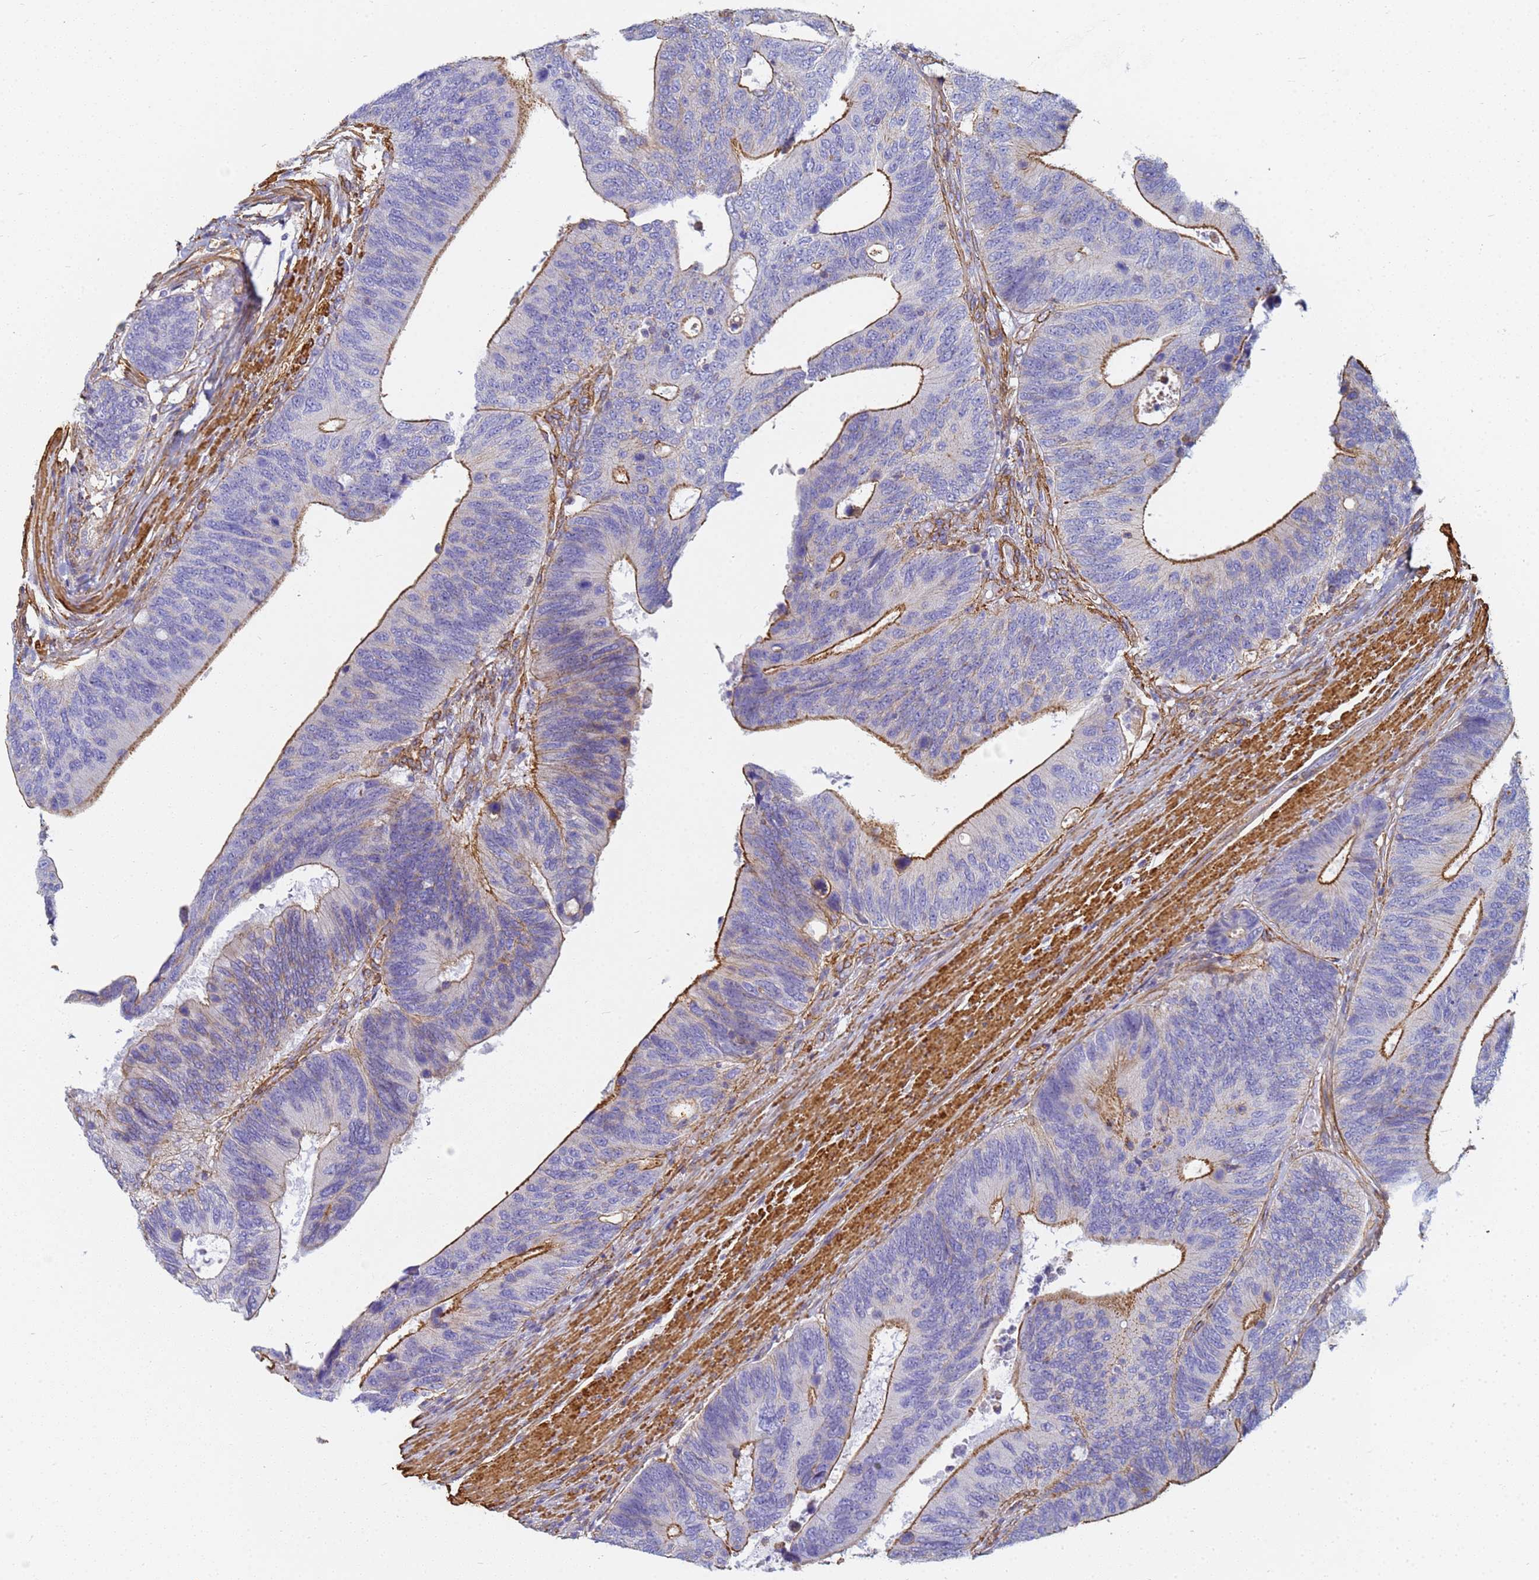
{"staining": {"intensity": "moderate", "quantity": "25%-75%", "location": "cytoplasmic/membranous"}, "tissue": "colorectal cancer", "cell_type": "Tumor cells", "image_type": "cancer", "snomed": [{"axis": "morphology", "description": "Adenocarcinoma, NOS"}, {"axis": "topography", "description": "Colon"}], "caption": "Immunohistochemical staining of adenocarcinoma (colorectal) displays medium levels of moderate cytoplasmic/membranous protein positivity in about 25%-75% of tumor cells.", "gene": "TPM1", "patient": {"sex": "male", "age": 87}}